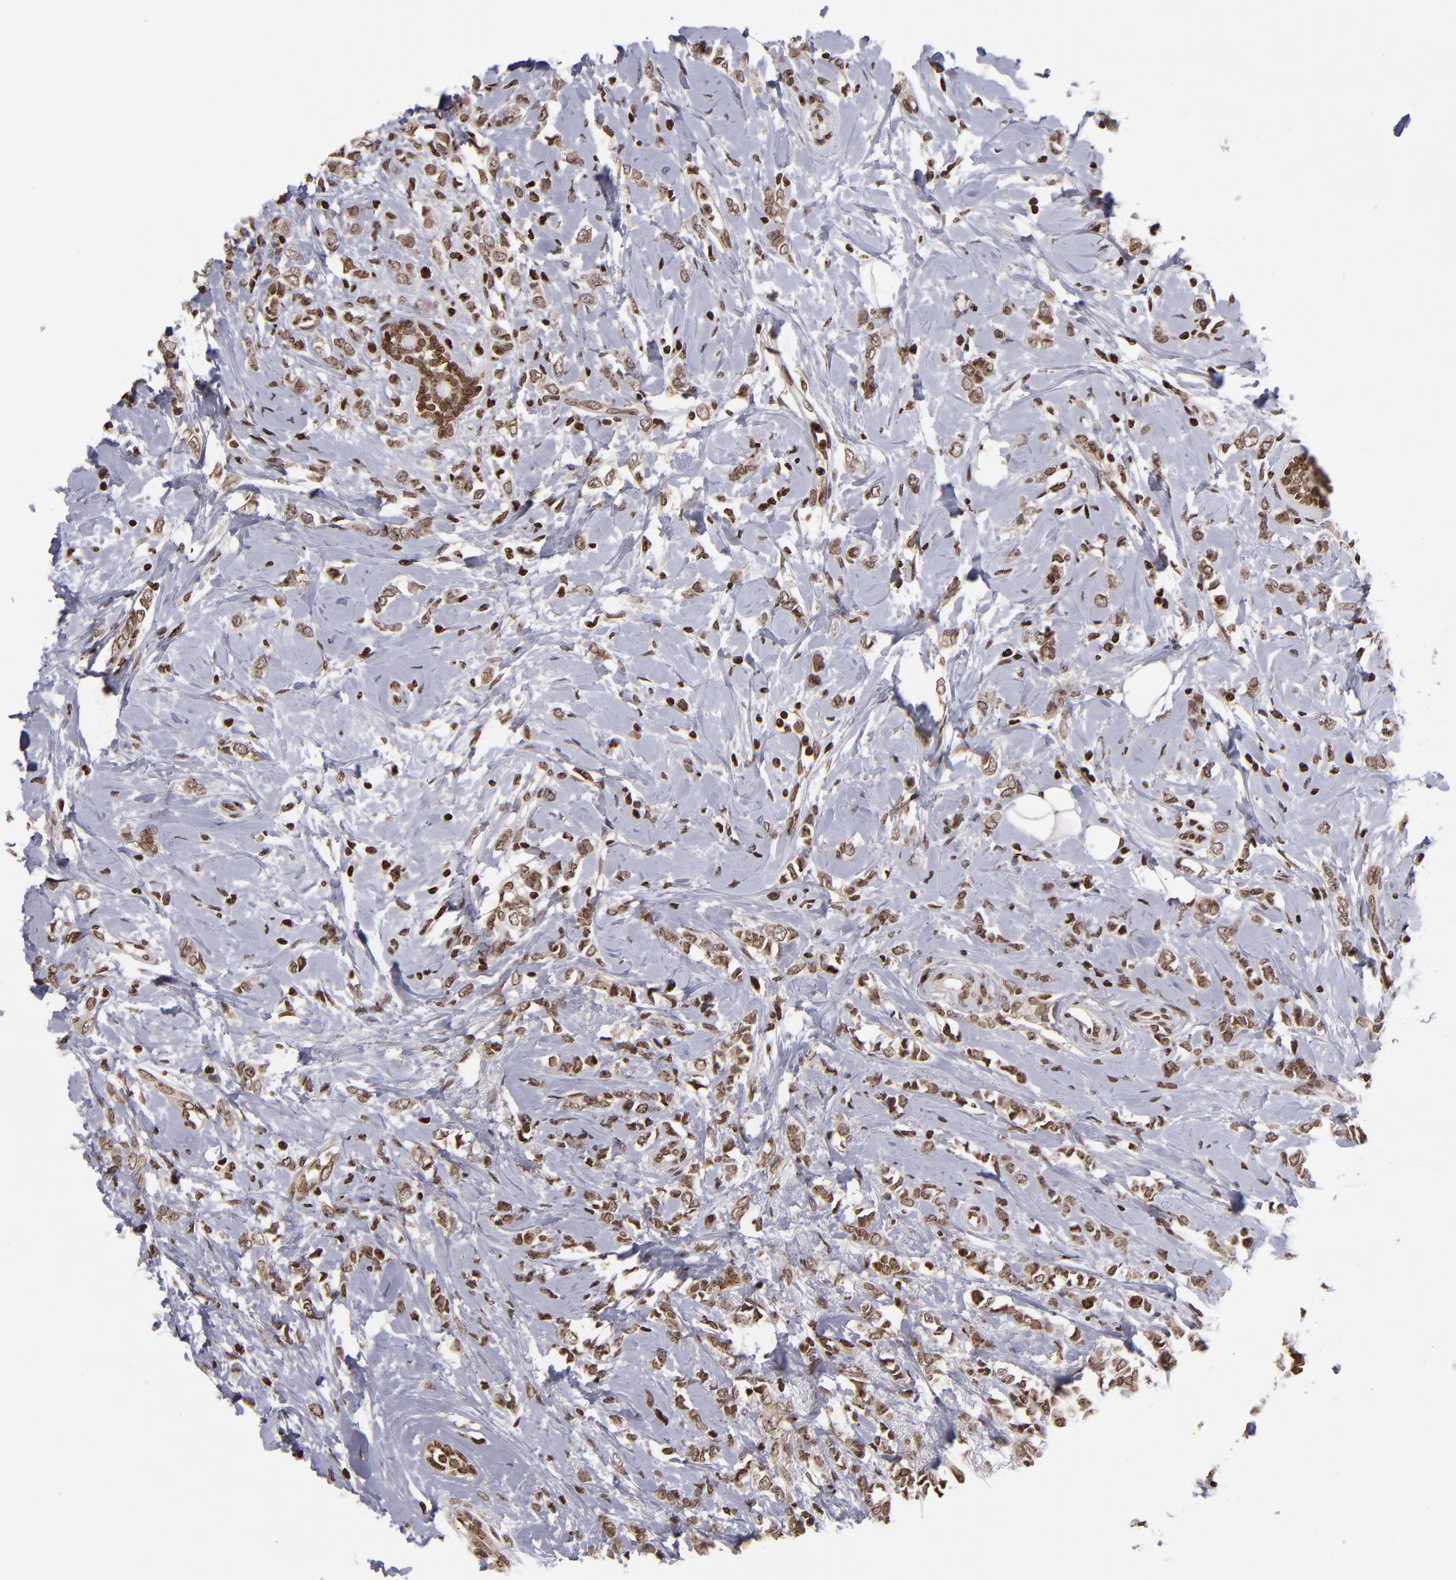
{"staining": {"intensity": "strong", "quantity": ">75%", "location": "cytoplasmic/membranous,nuclear"}, "tissue": "breast cancer", "cell_type": "Tumor cells", "image_type": "cancer", "snomed": [{"axis": "morphology", "description": "Normal tissue, NOS"}, {"axis": "morphology", "description": "Lobular carcinoma"}, {"axis": "topography", "description": "Breast"}], "caption": "Strong cytoplasmic/membranous and nuclear expression for a protein is appreciated in about >75% of tumor cells of breast lobular carcinoma using IHC.", "gene": "CSDC2", "patient": {"sex": "female", "age": 47}}